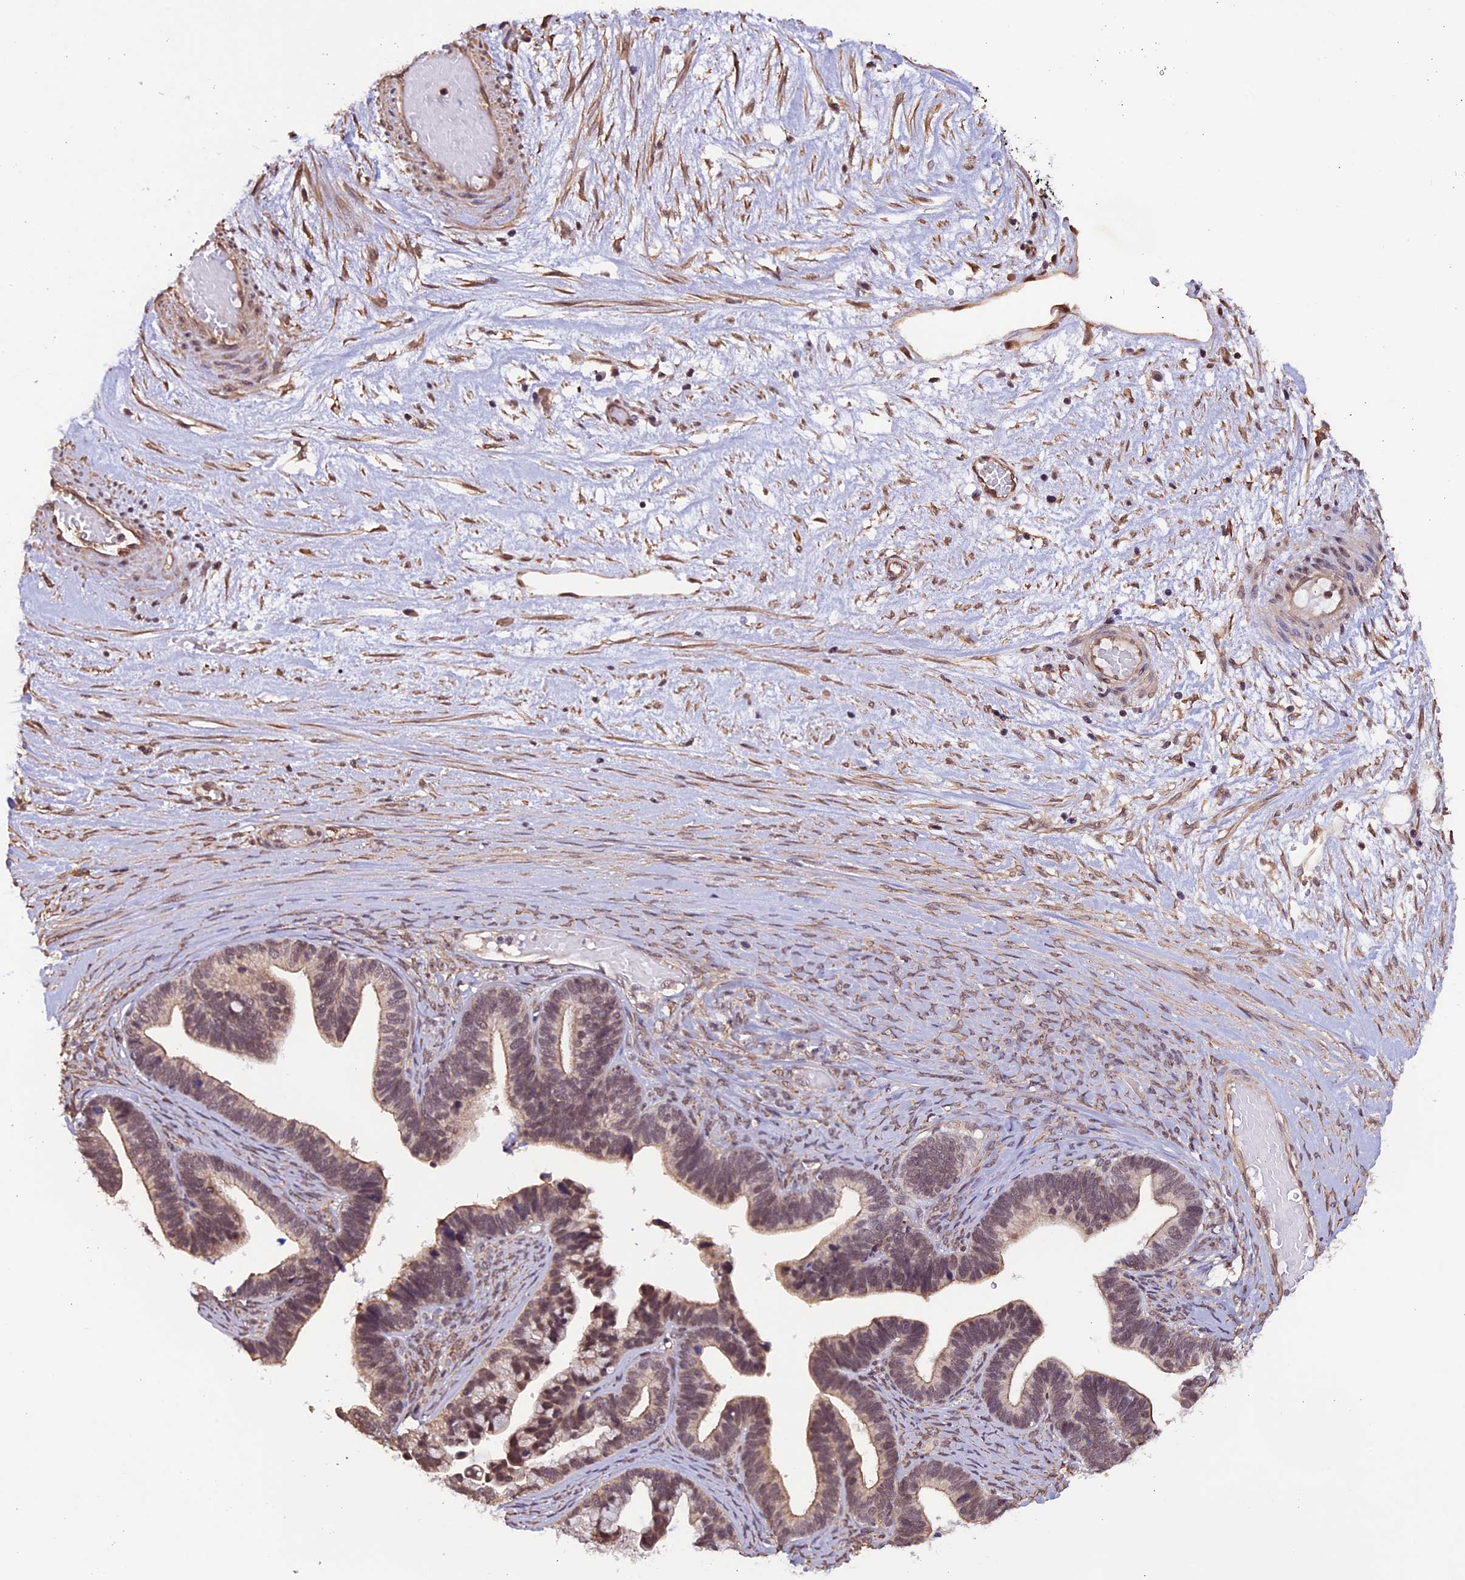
{"staining": {"intensity": "moderate", "quantity": ">75%", "location": "nuclear"}, "tissue": "ovarian cancer", "cell_type": "Tumor cells", "image_type": "cancer", "snomed": [{"axis": "morphology", "description": "Cystadenocarcinoma, serous, NOS"}, {"axis": "topography", "description": "Ovary"}], "caption": "High-power microscopy captured an immunohistochemistry (IHC) histopathology image of ovarian cancer, revealing moderate nuclear expression in about >75% of tumor cells.", "gene": "ZC3H4", "patient": {"sex": "female", "age": 56}}